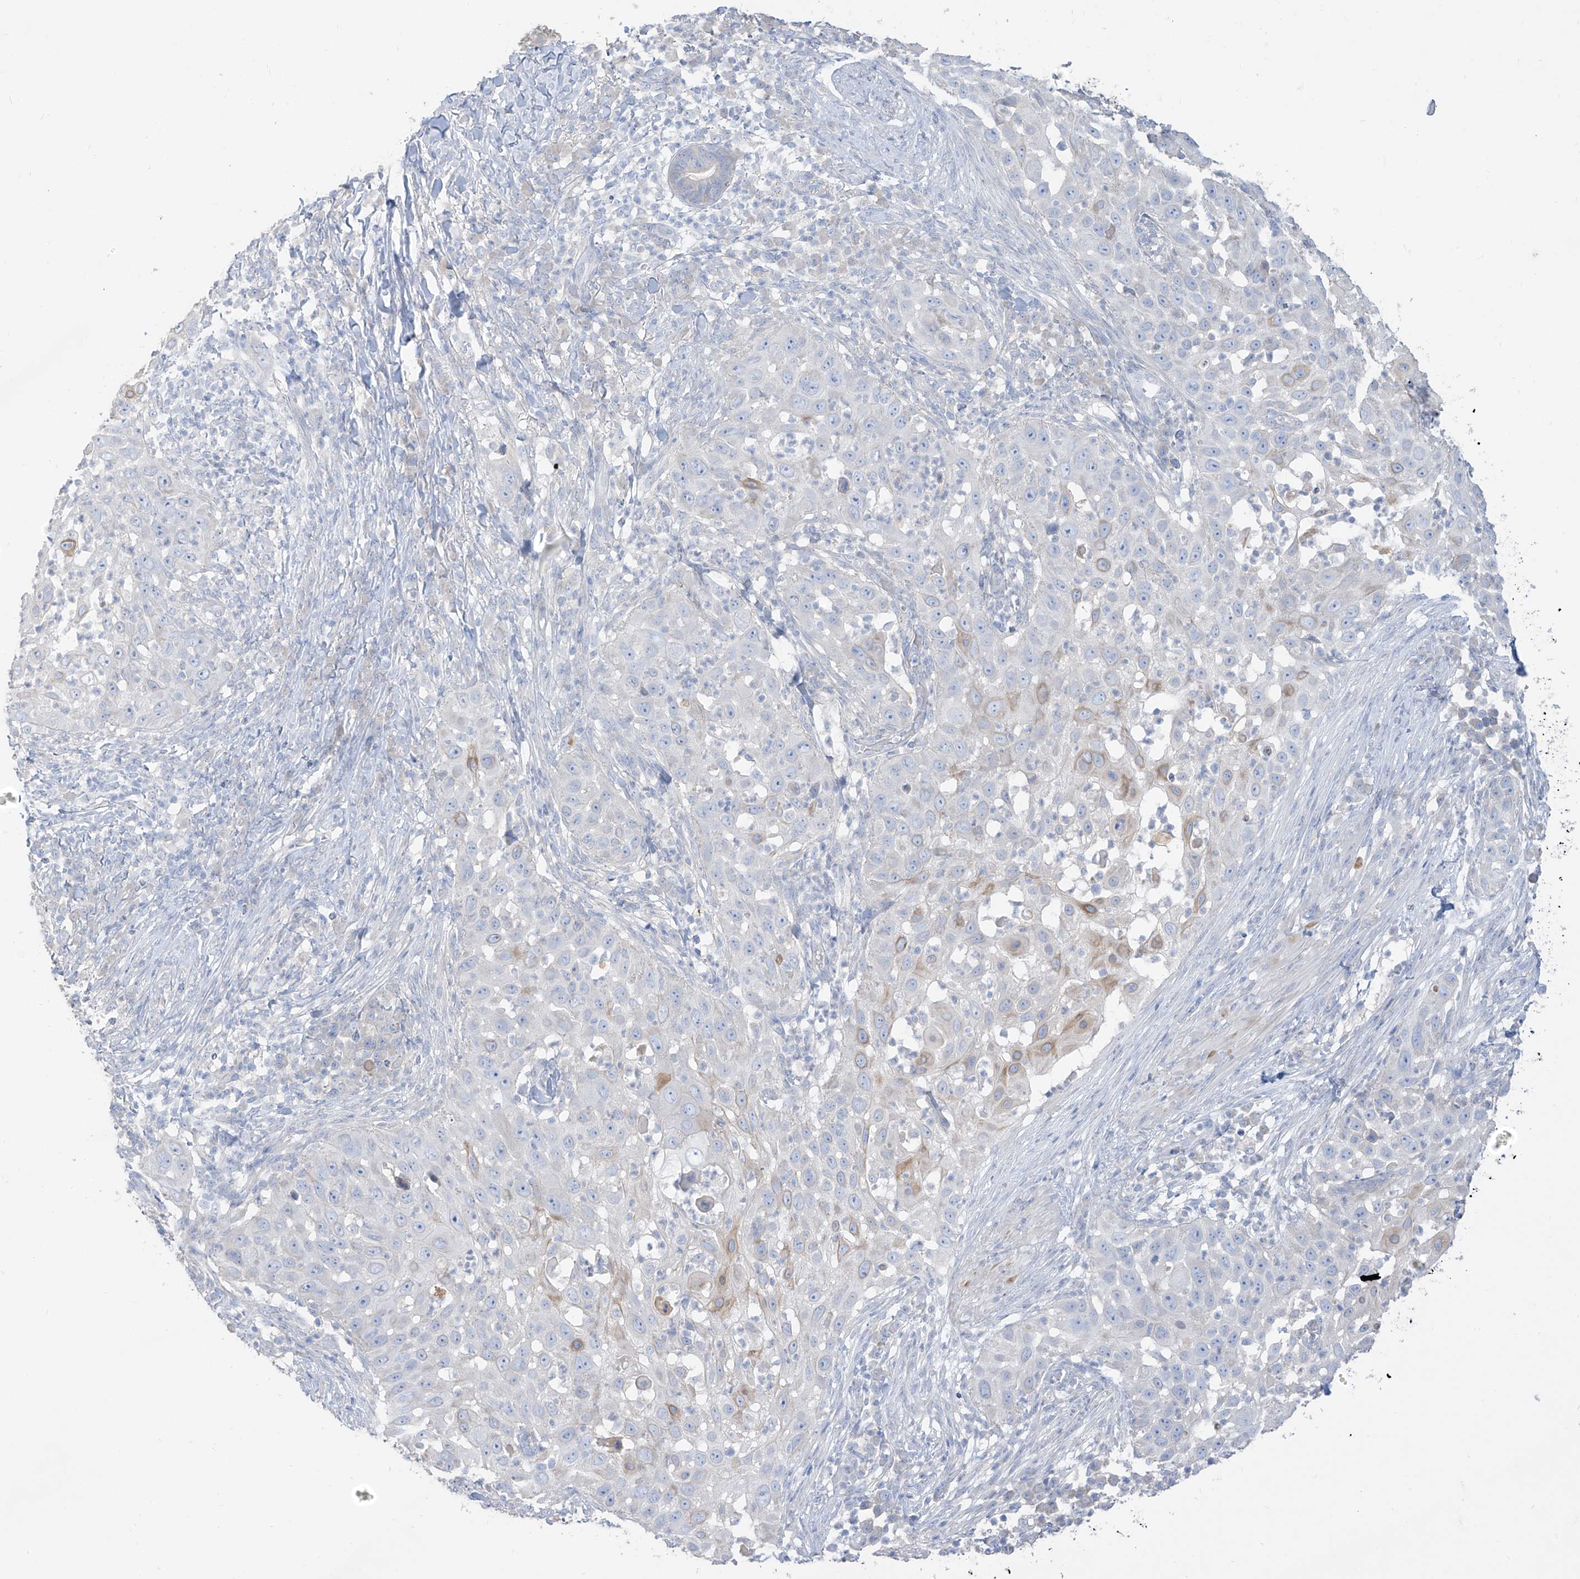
{"staining": {"intensity": "moderate", "quantity": "<25%", "location": "cytoplasmic/membranous"}, "tissue": "skin cancer", "cell_type": "Tumor cells", "image_type": "cancer", "snomed": [{"axis": "morphology", "description": "Squamous cell carcinoma, NOS"}, {"axis": "topography", "description": "Skin"}], "caption": "The micrograph demonstrates a brown stain indicating the presence of a protein in the cytoplasmic/membranous of tumor cells in skin squamous cell carcinoma.", "gene": "ARHGEF40", "patient": {"sex": "female", "age": 44}}